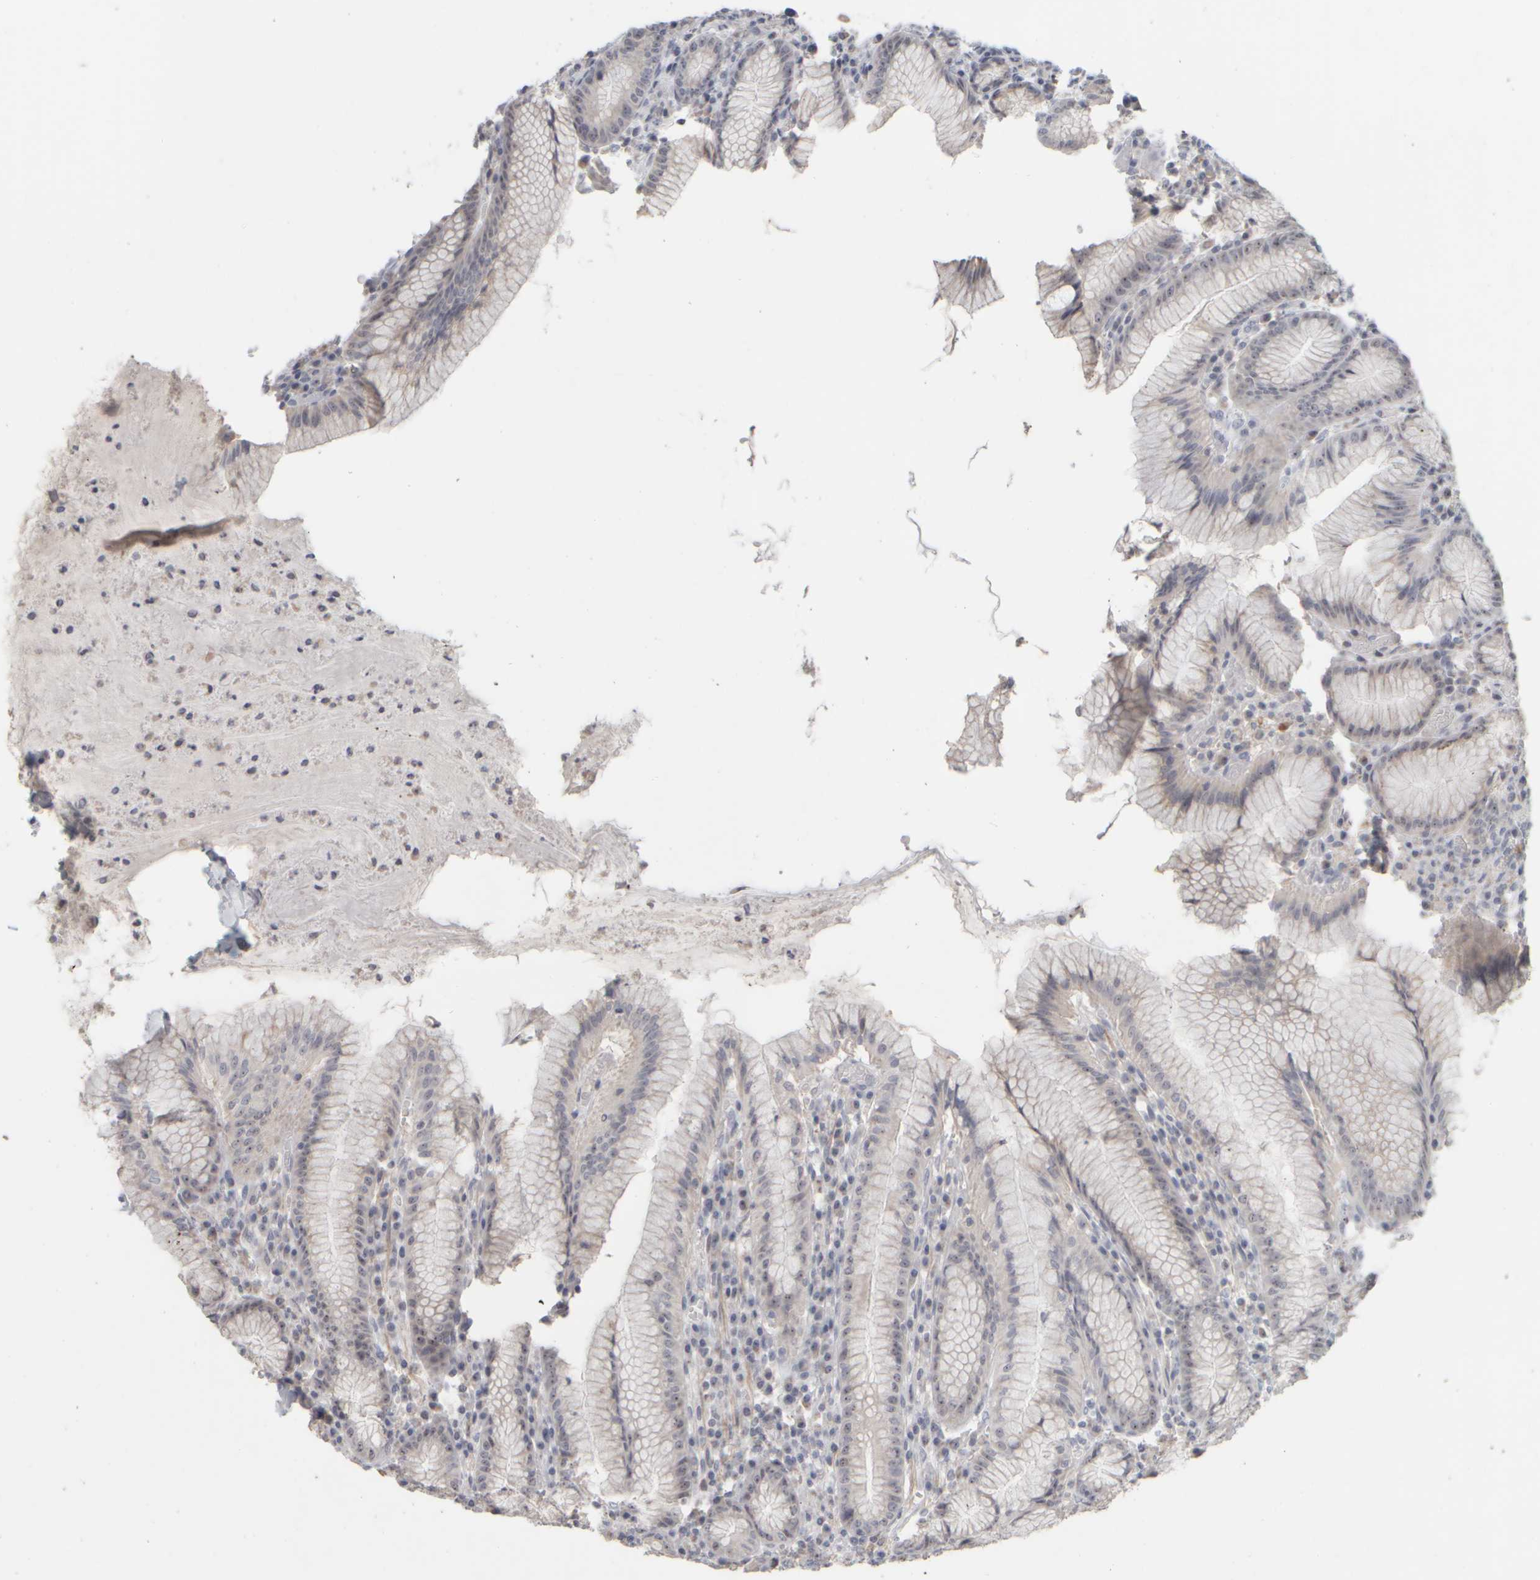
{"staining": {"intensity": "strong", "quantity": "<25%", "location": "cytoplasmic/membranous,nuclear"}, "tissue": "stomach", "cell_type": "Glandular cells", "image_type": "normal", "snomed": [{"axis": "morphology", "description": "Normal tissue, NOS"}, {"axis": "topography", "description": "Stomach"}], "caption": "Immunohistochemistry micrograph of benign human stomach stained for a protein (brown), which reveals medium levels of strong cytoplasmic/membranous,nuclear staining in approximately <25% of glandular cells.", "gene": "DCXR", "patient": {"sex": "male", "age": 55}}